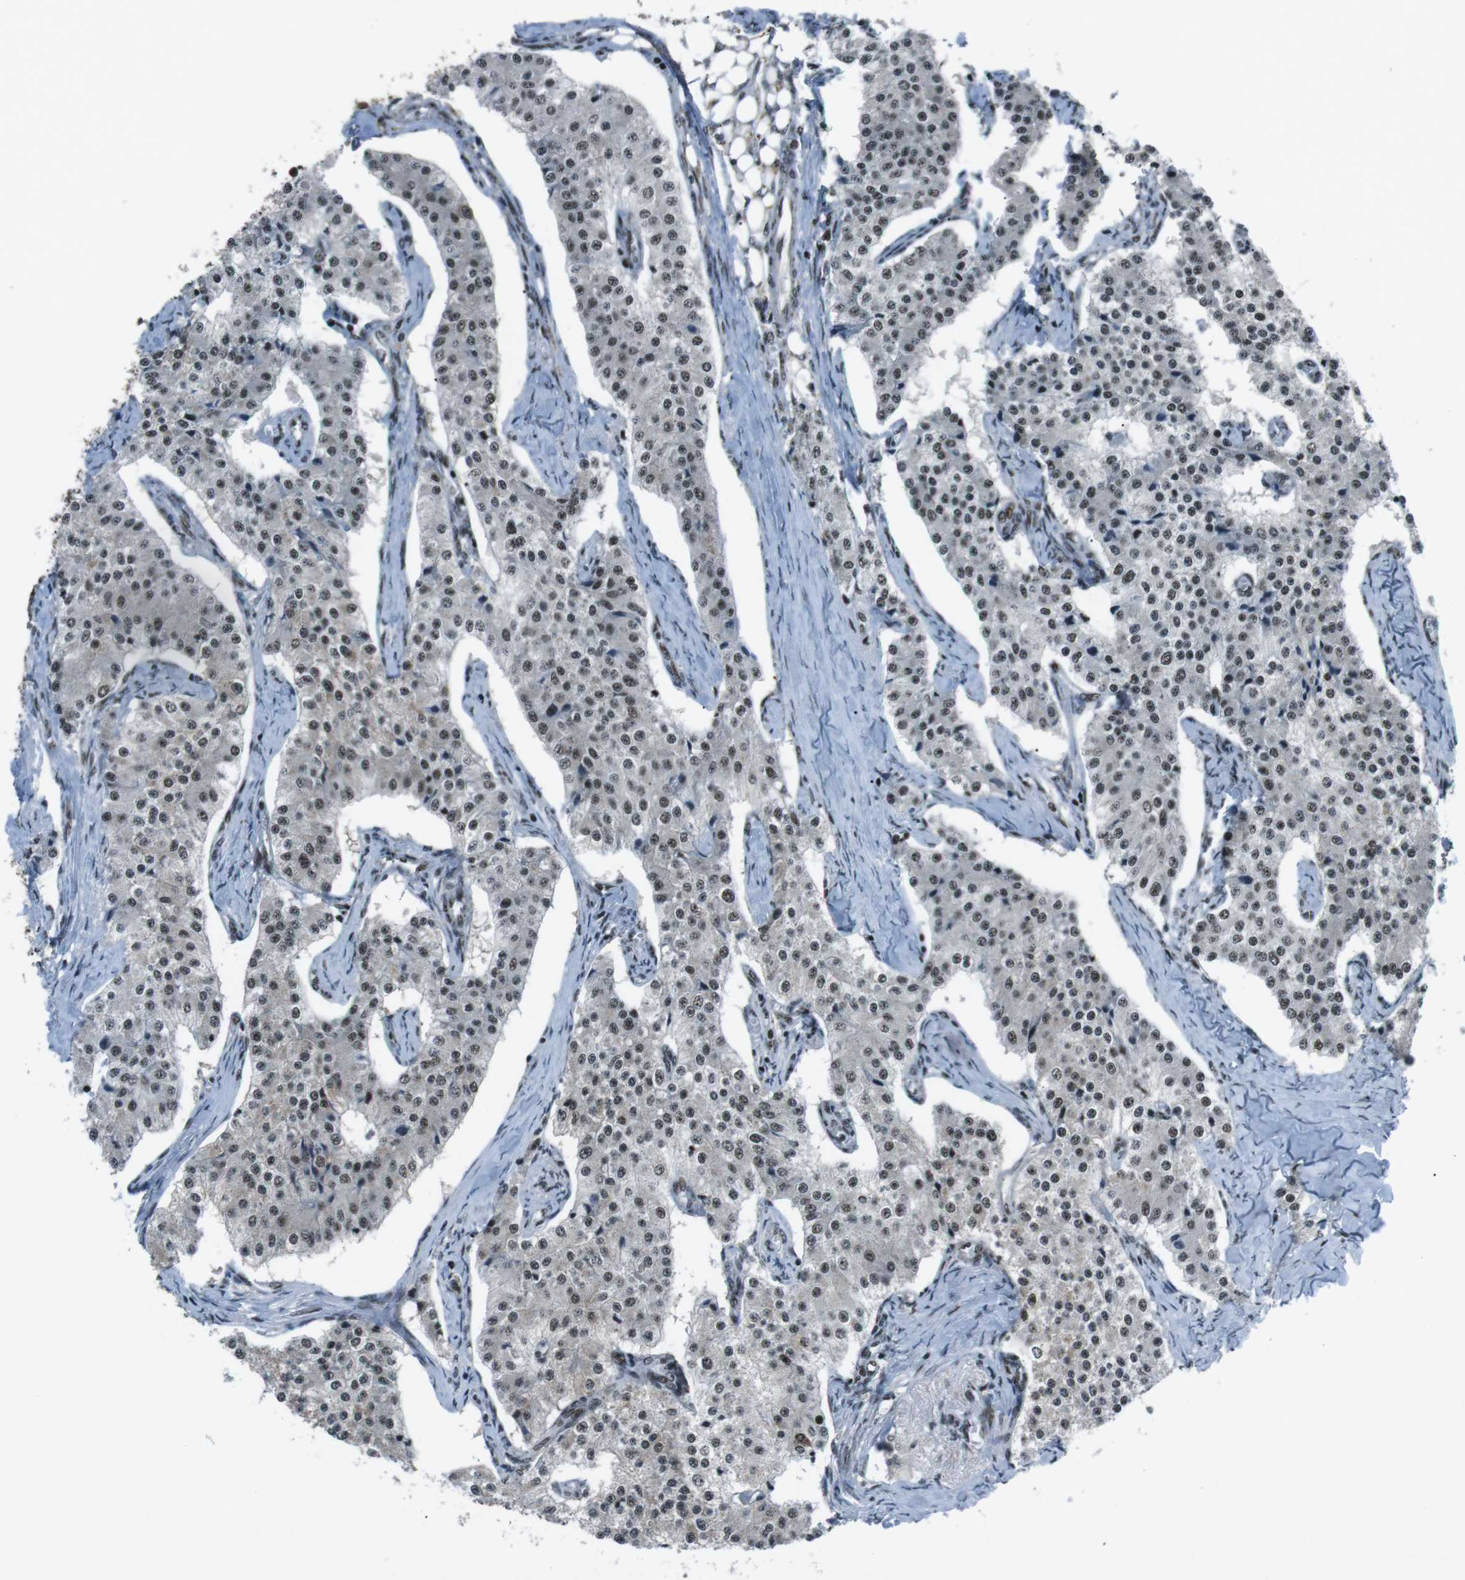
{"staining": {"intensity": "moderate", "quantity": ">75%", "location": "nuclear"}, "tissue": "carcinoid", "cell_type": "Tumor cells", "image_type": "cancer", "snomed": [{"axis": "morphology", "description": "Carcinoid, malignant, NOS"}, {"axis": "topography", "description": "Colon"}], "caption": "DAB (3,3'-diaminobenzidine) immunohistochemical staining of carcinoid (malignant) displays moderate nuclear protein staining in about >75% of tumor cells.", "gene": "TAF1", "patient": {"sex": "female", "age": 52}}